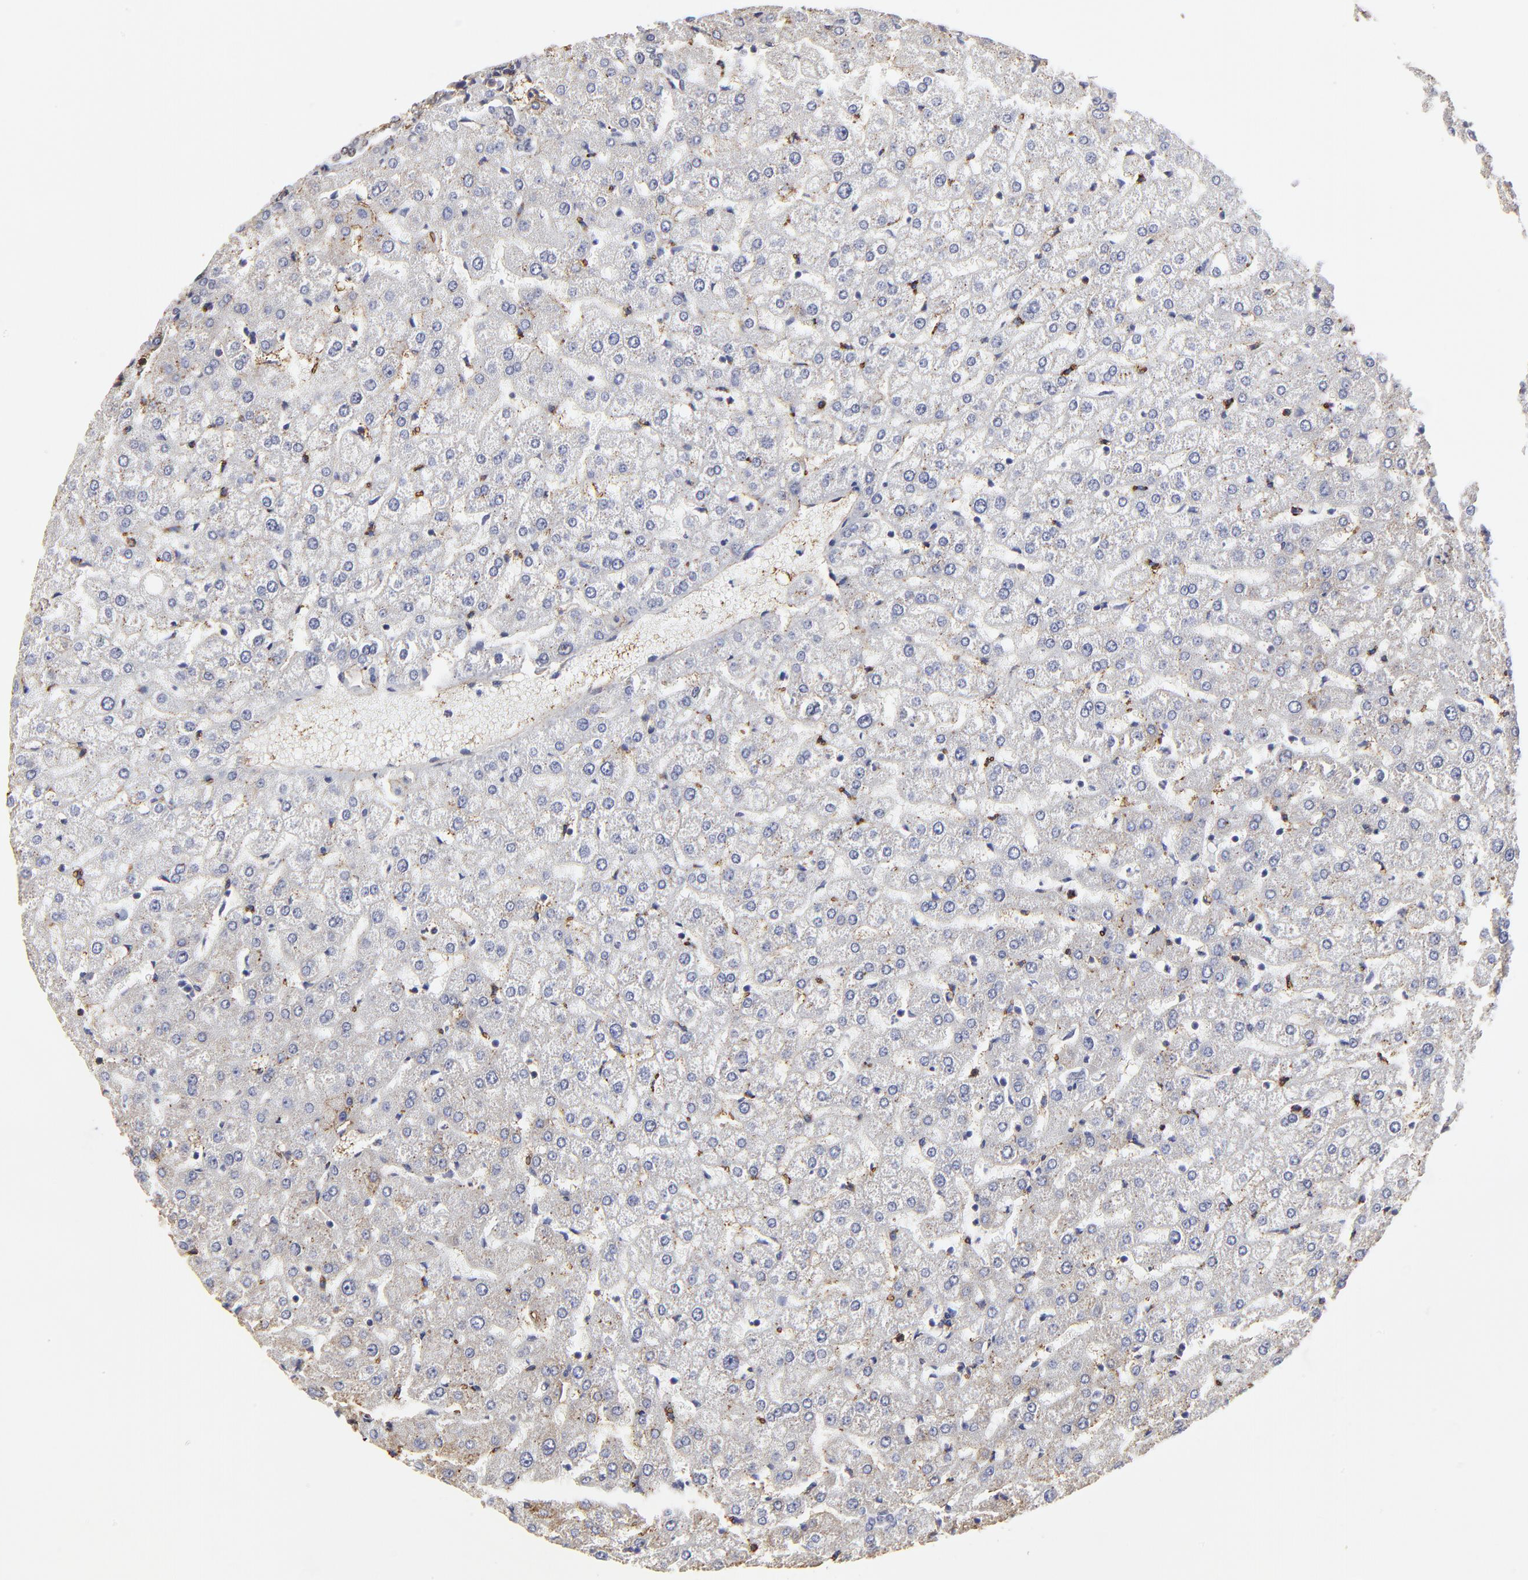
{"staining": {"intensity": "negative", "quantity": "none", "location": "none"}, "tissue": "liver", "cell_type": "Cholangiocytes", "image_type": "normal", "snomed": [{"axis": "morphology", "description": "Normal tissue, NOS"}, {"axis": "morphology", "description": "Fibrosis, NOS"}, {"axis": "topography", "description": "Liver"}], "caption": "Cholangiocytes are negative for brown protein staining in normal liver.", "gene": "ANXA6", "patient": {"sex": "female", "age": 29}}